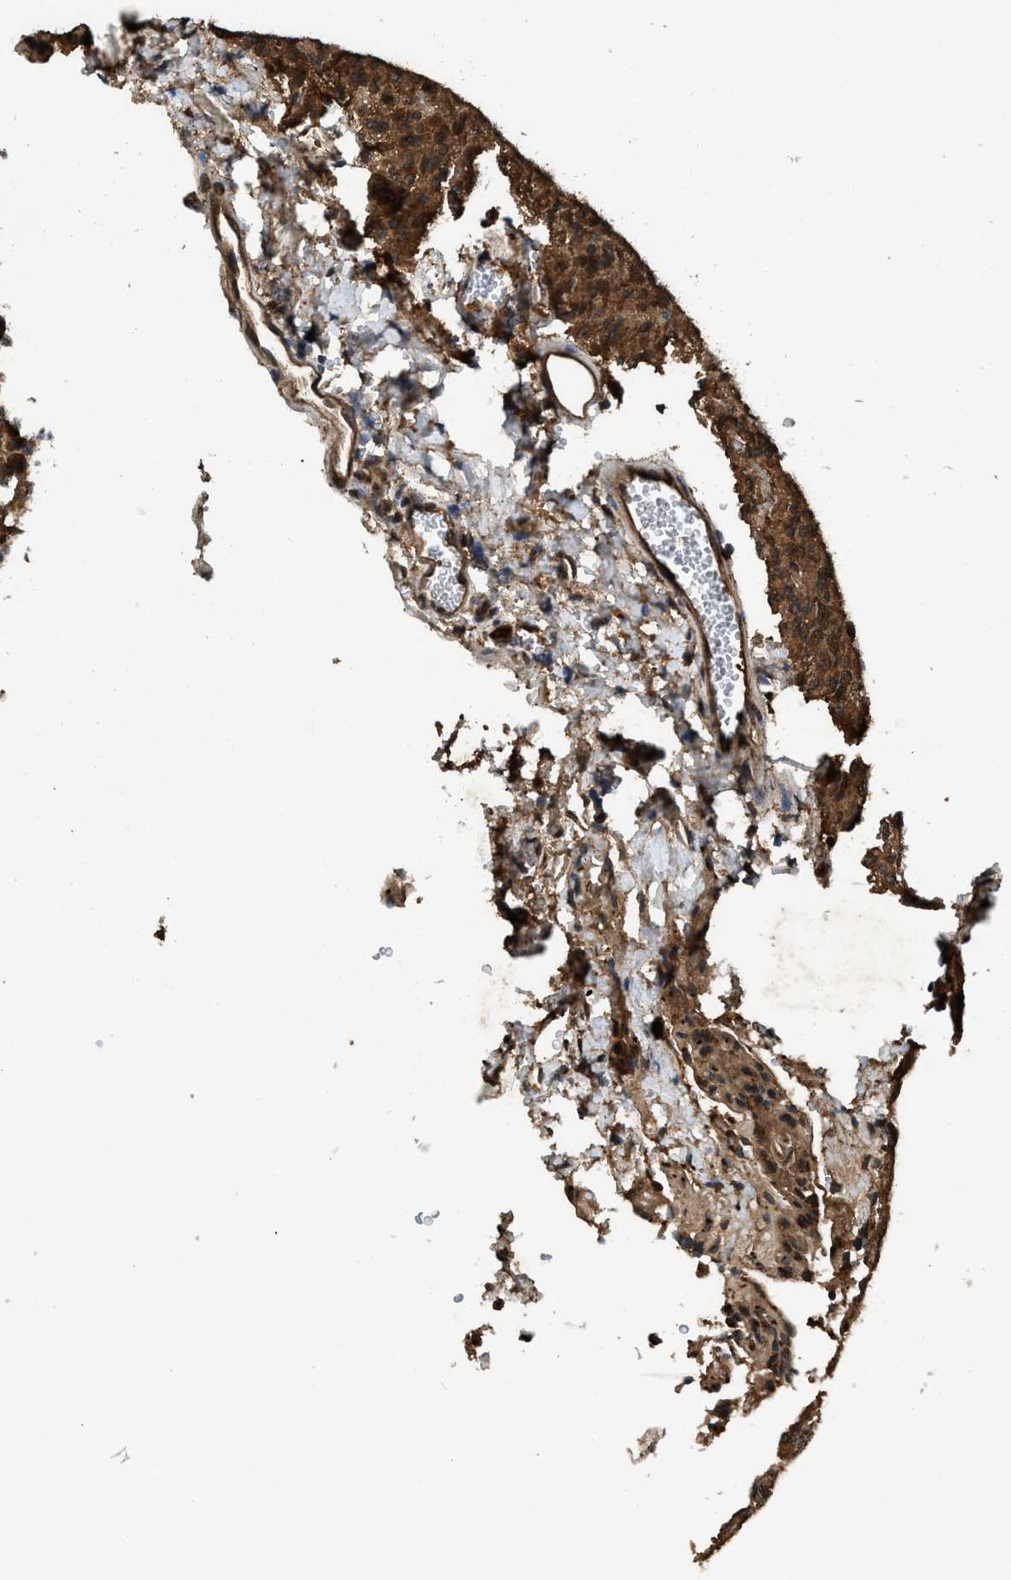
{"staining": {"intensity": "strong", "quantity": ">75%", "location": "cytoplasmic/membranous"}, "tissue": "glioma", "cell_type": "Tumor cells", "image_type": "cancer", "snomed": [{"axis": "morphology", "description": "Glioma, malignant, High grade"}, {"axis": "topography", "description": "Brain"}], "caption": "IHC histopathology image of human malignant glioma (high-grade) stained for a protein (brown), which exhibits high levels of strong cytoplasmic/membranous expression in about >75% of tumor cells.", "gene": "RPS6KB1", "patient": {"sex": "male", "age": 34}}